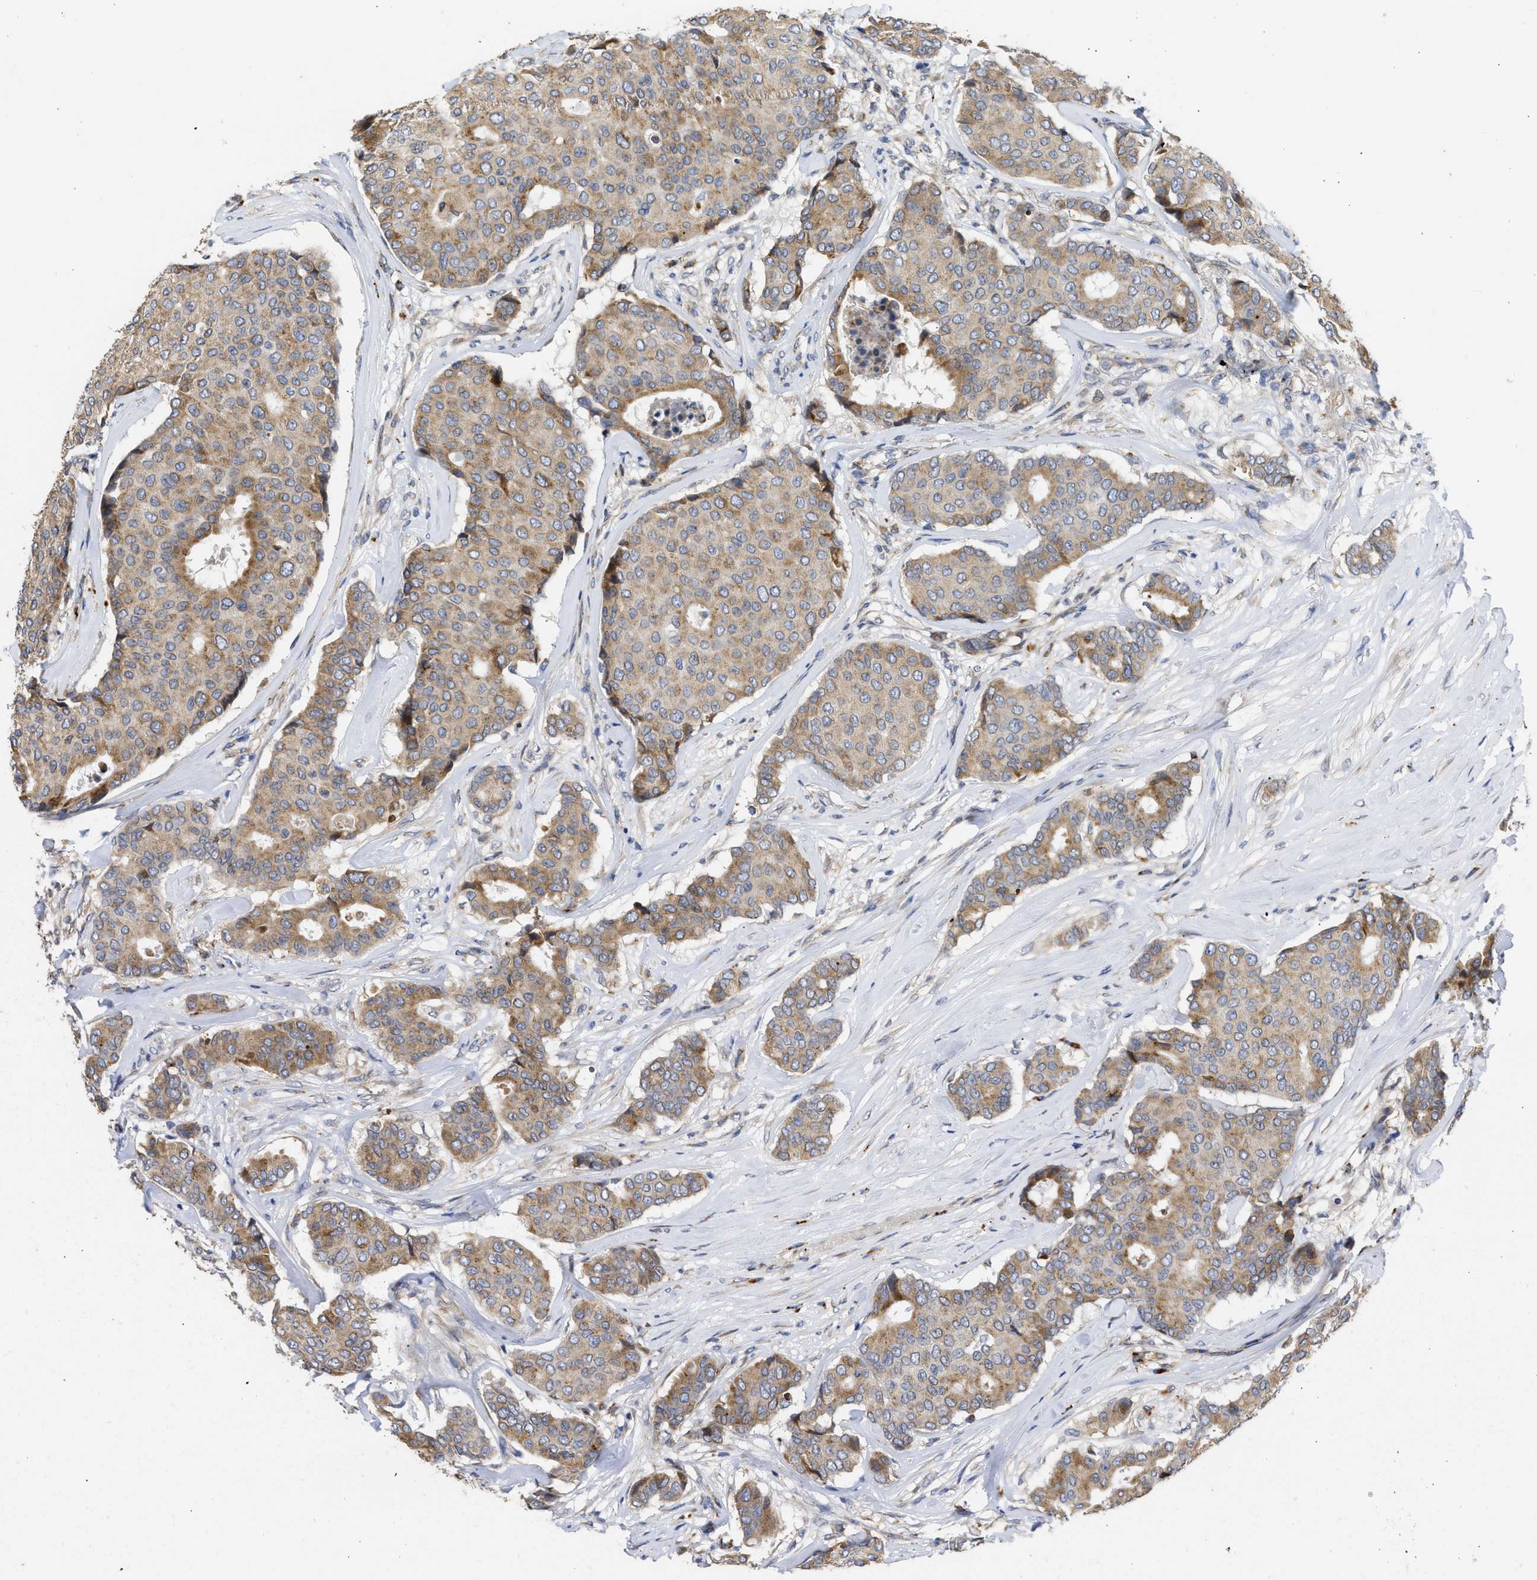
{"staining": {"intensity": "moderate", "quantity": ">75%", "location": "cytoplasmic/membranous"}, "tissue": "breast cancer", "cell_type": "Tumor cells", "image_type": "cancer", "snomed": [{"axis": "morphology", "description": "Duct carcinoma"}, {"axis": "topography", "description": "Breast"}], "caption": "A high-resolution photomicrograph shows immunohistochemistry staining of breast intraductal carcinoma, which shows moderate cytoplasmic/membranous staining in about >75% of tumor cells.", "gene": "TMED1", "patient": {"sex": "female", "age": 75}}